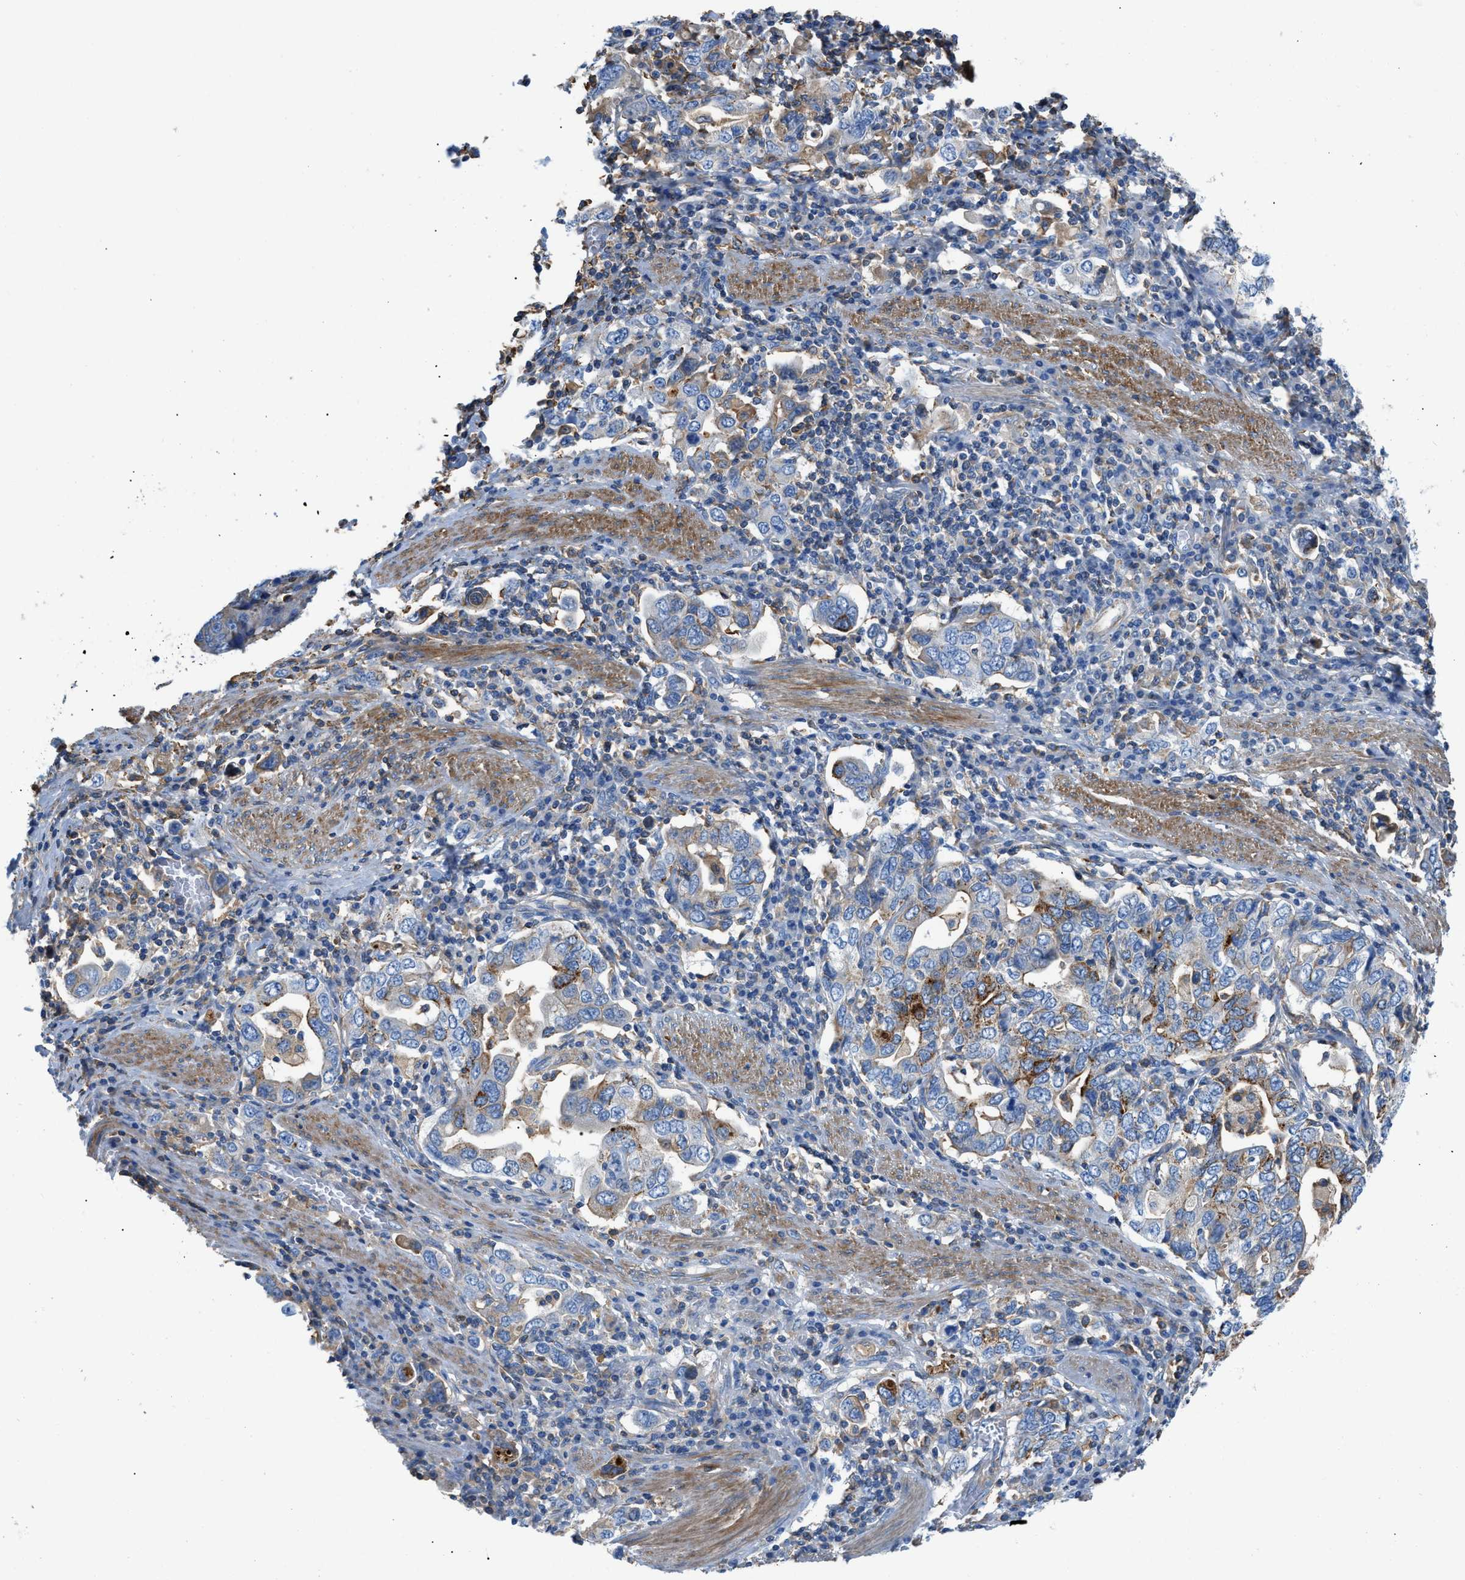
{"staining": {"intensity": "moderate", "quantity": "<25%", "location": "cytoplasmic/membranous"}, "tissue": "stomach cancer", "cell_type": "Tumor cells", "image_type": "cancer", "snomed": [{"axis": "morphology", "description": "Adenocarcinoma, NOS"}, {"axis": "topography", "description": "Stomach, upper"}], "caption": "Approximately <25% of tumor cells in human stomach cancer (adenocarcinoma) reveal moderate cytoplasmic/membranous protein positivity as visualized by brown immunohistochemical staining.", "gene": "ATP6V0D1", "patient": {"sex": "male", "age": 62}}